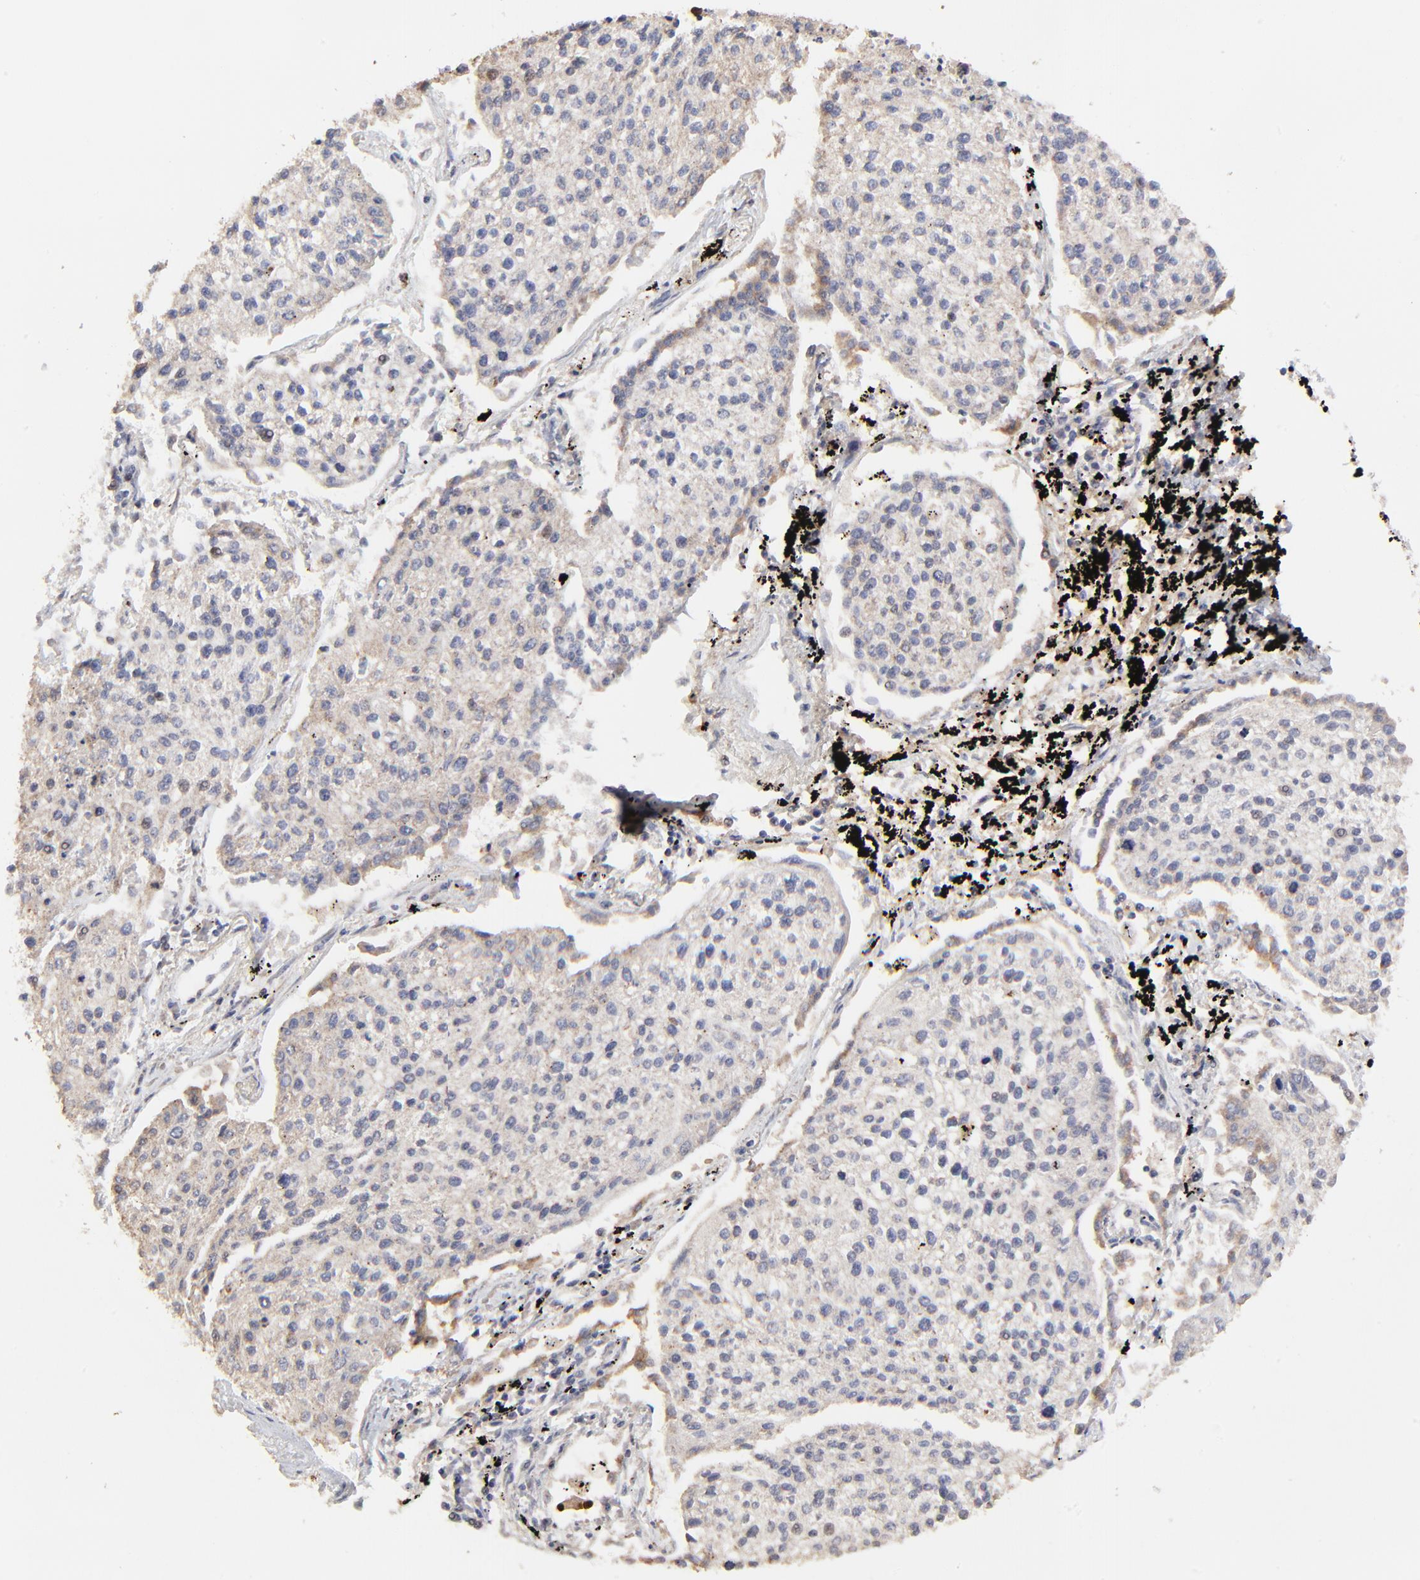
{"staining": {"intensity": "negative", "quantity": "none", "location": "none"}, "tissue": "lung cancer", "cell_type": "Tumor cells", "image_type": "cancer", "snomed": [{"axis": "morphology", "description": "Squamous cell carcinoma, NOS"}, {"axis": "topography", "description": "Lung"}], "caption": "A high-resolution photomicrograph shows IHC staining of lung squamous cell carcinoma, which displays no significant staining in tumor cells.", "gene": "ELP2", "patient": {"sex": "male", "age": 75}}